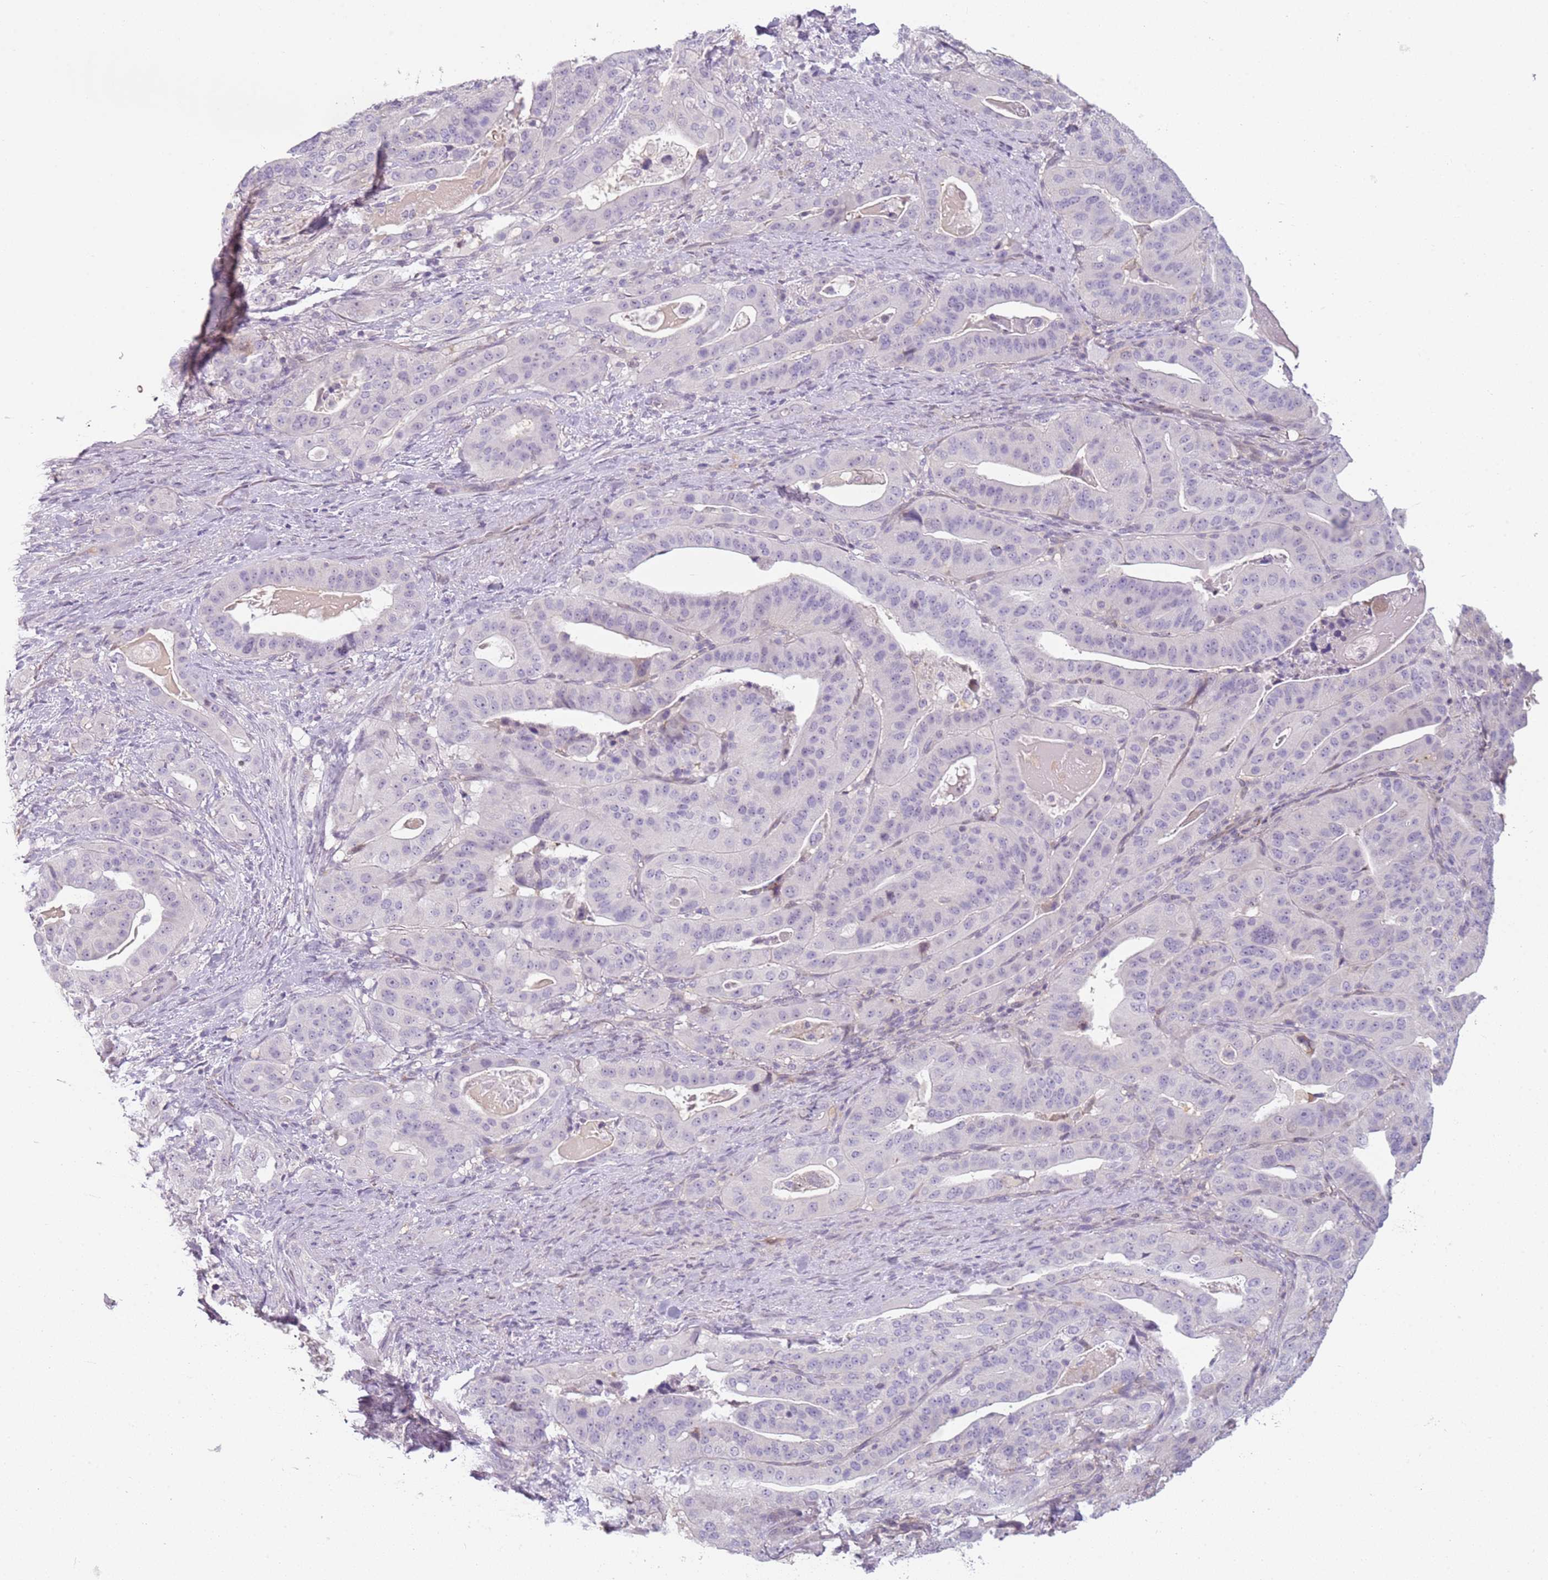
{"staining": {"intensity": "negative", "quantity": "none", "location": "none"}, "tissue": "stomach cancer", "cell_type": "Tumor cells", "image_type": "cancer", "snomed": [{"axis": "morphology", "description": "Adenocarcinoma, NOS"}, {"axis": "topography", "description": "Stomach"}], "caption": "The image shows no significant staining in tumor cells of stomach adenocarcinoma.", "gene": "DEFB116", "patient": {"sex": "male", "age": 48}}